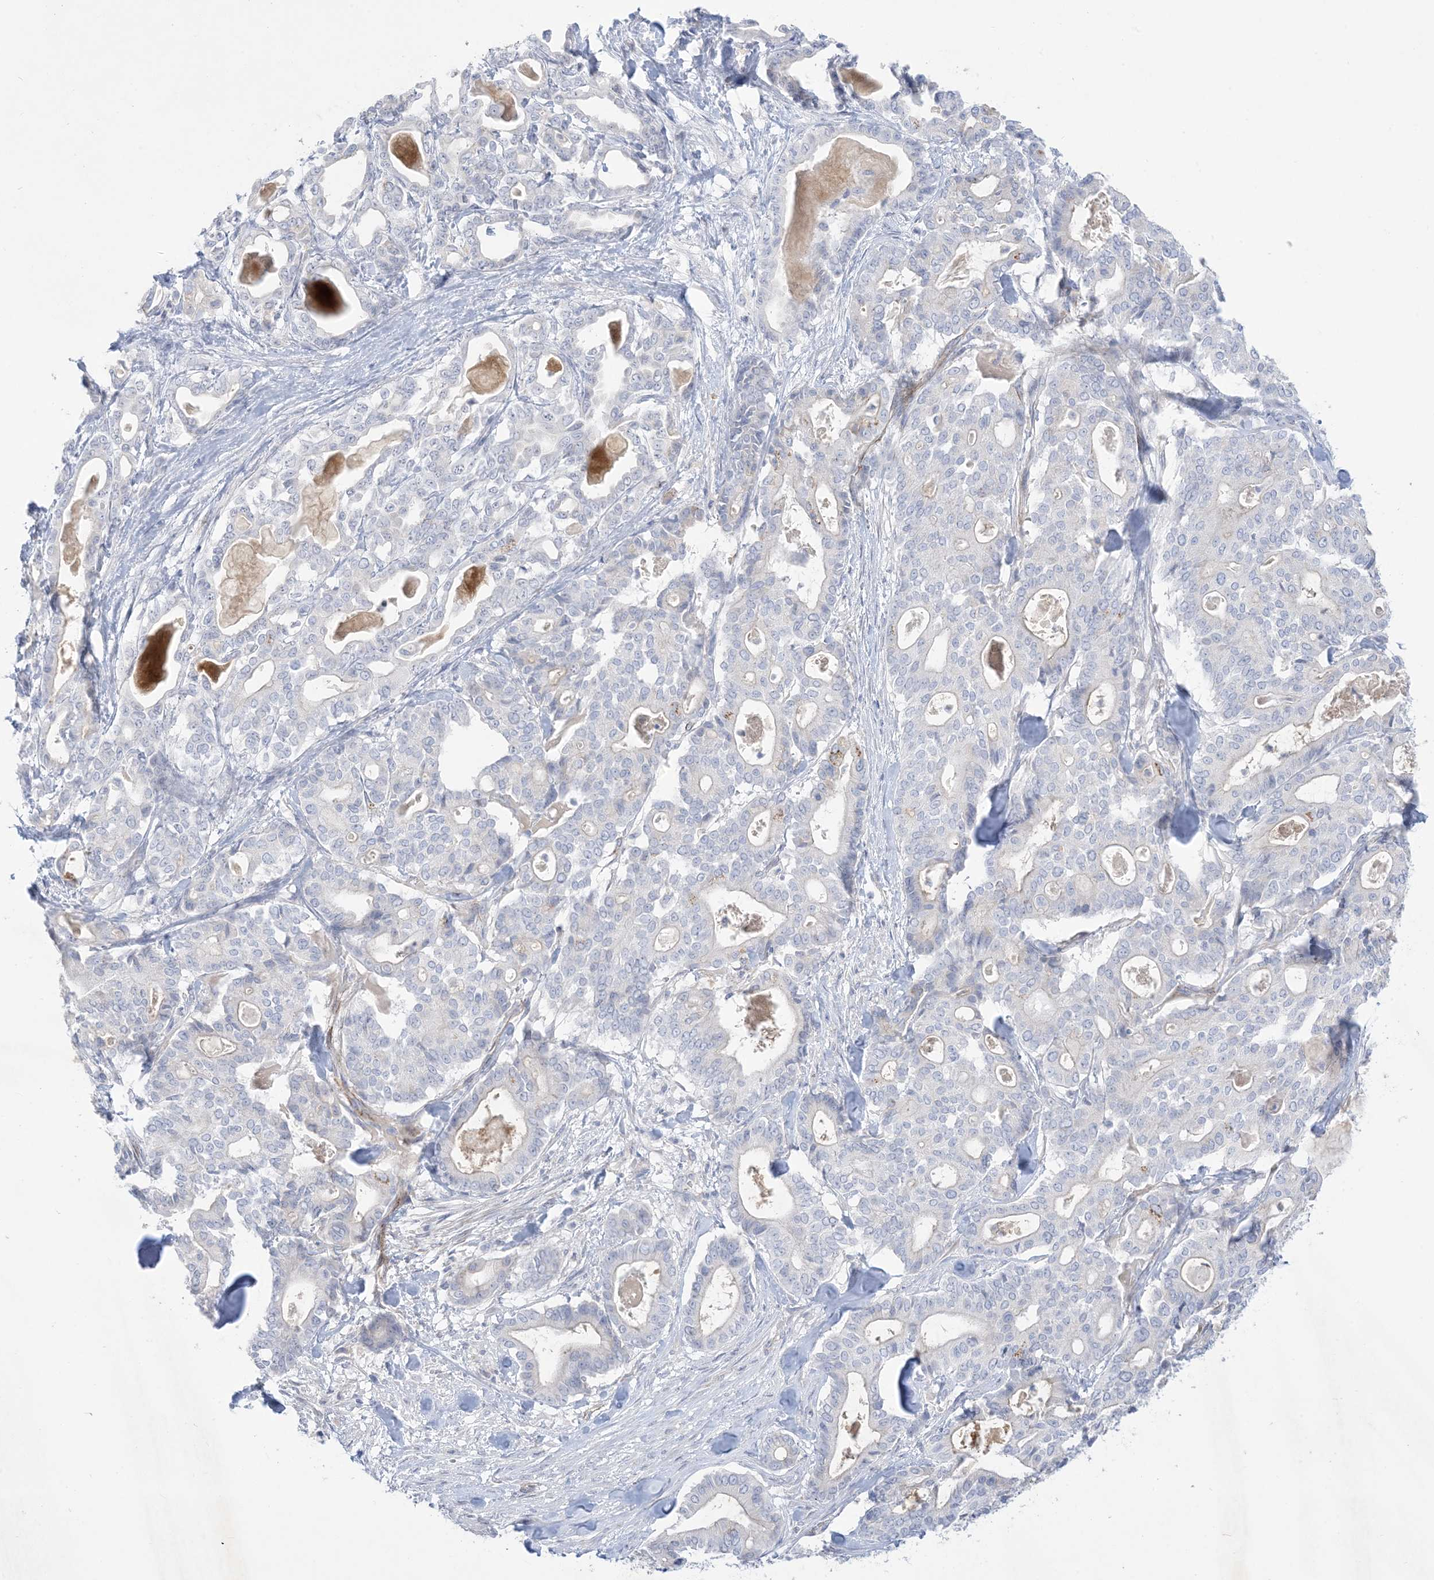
{"staining": {"intensity": "negative", "quantity": "none", "location": "none"}, "tissue": "pancreatic cancer", "cell_type": "Tumor cells", "image_type": "cancer", "snomed": [{"axis": "morphology", "description": "Adenocarcinoma, NOS"}, {"axis": "topography", "description": "Pancreas"}], "caption": "The histopathology image demonstrates no staining of tumor cells in pancreatic cancer. (DAB immunohistochemistry visualized using brightfield microscopy, high magnification).", "gene": "B3GNT7", "patient": {"sex": "male", "age": 63}}